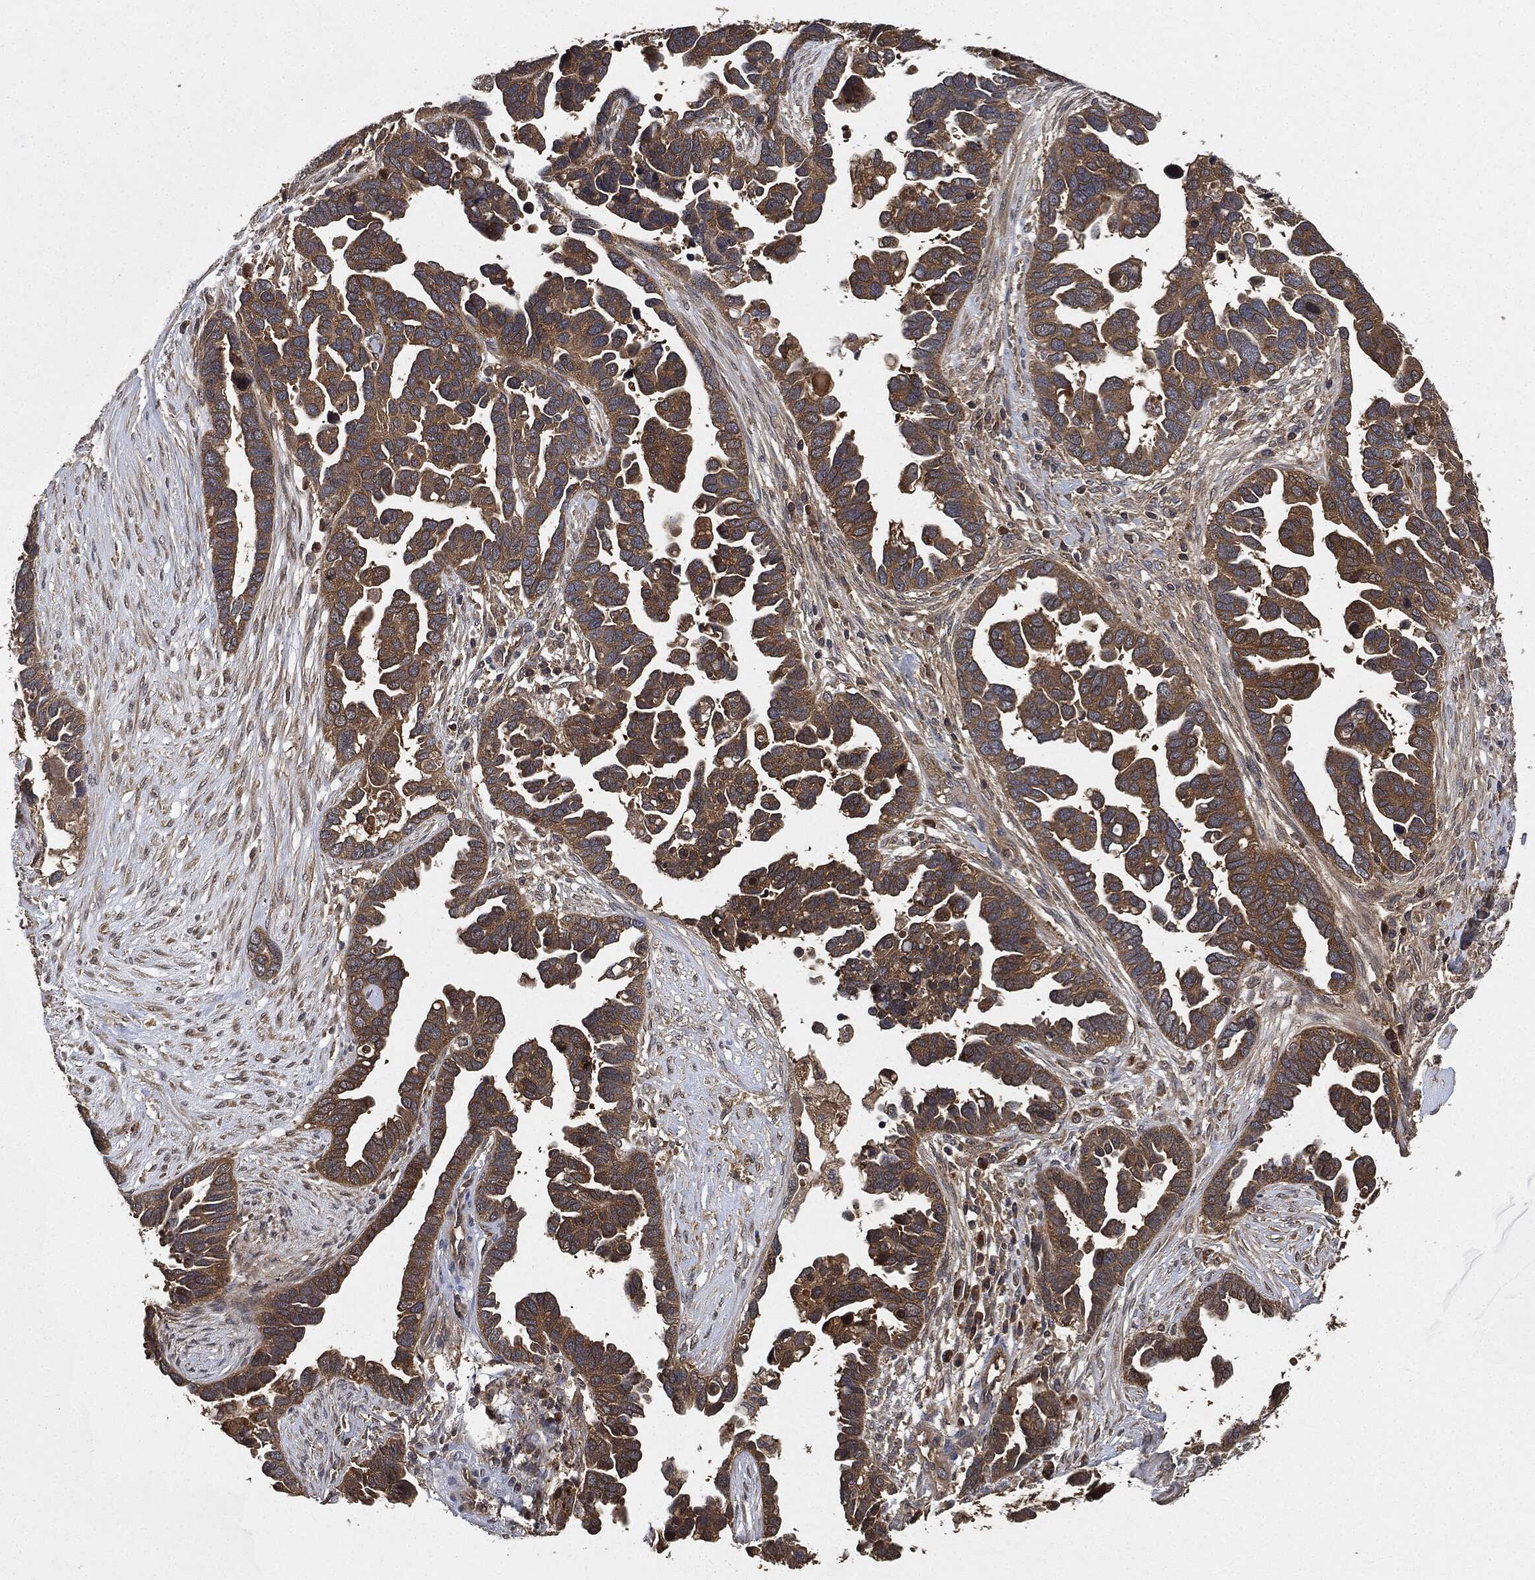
{"staining": {"intensity": "moderate", "quantity": ">75%", "location": "cytoplasmic/membranous"}, "tissue": "ovarian cancer", "cell_type": "Tumor cells", "image_type": "cancer", "snomed": [{"axis": "morphology", "description": "Cystadenocarcinoma, serous, NOS"}, {"axis": "topography", "description": "Ovary"}], "caption": "Moderate cytoplasmic/membranous staining is appreciated in approximately >75% of tumor cells in ovarian cancer (serous cystadenocarcinoma).", "gene": "BRAF", "patient": {"sex": "female", "age": 54}}